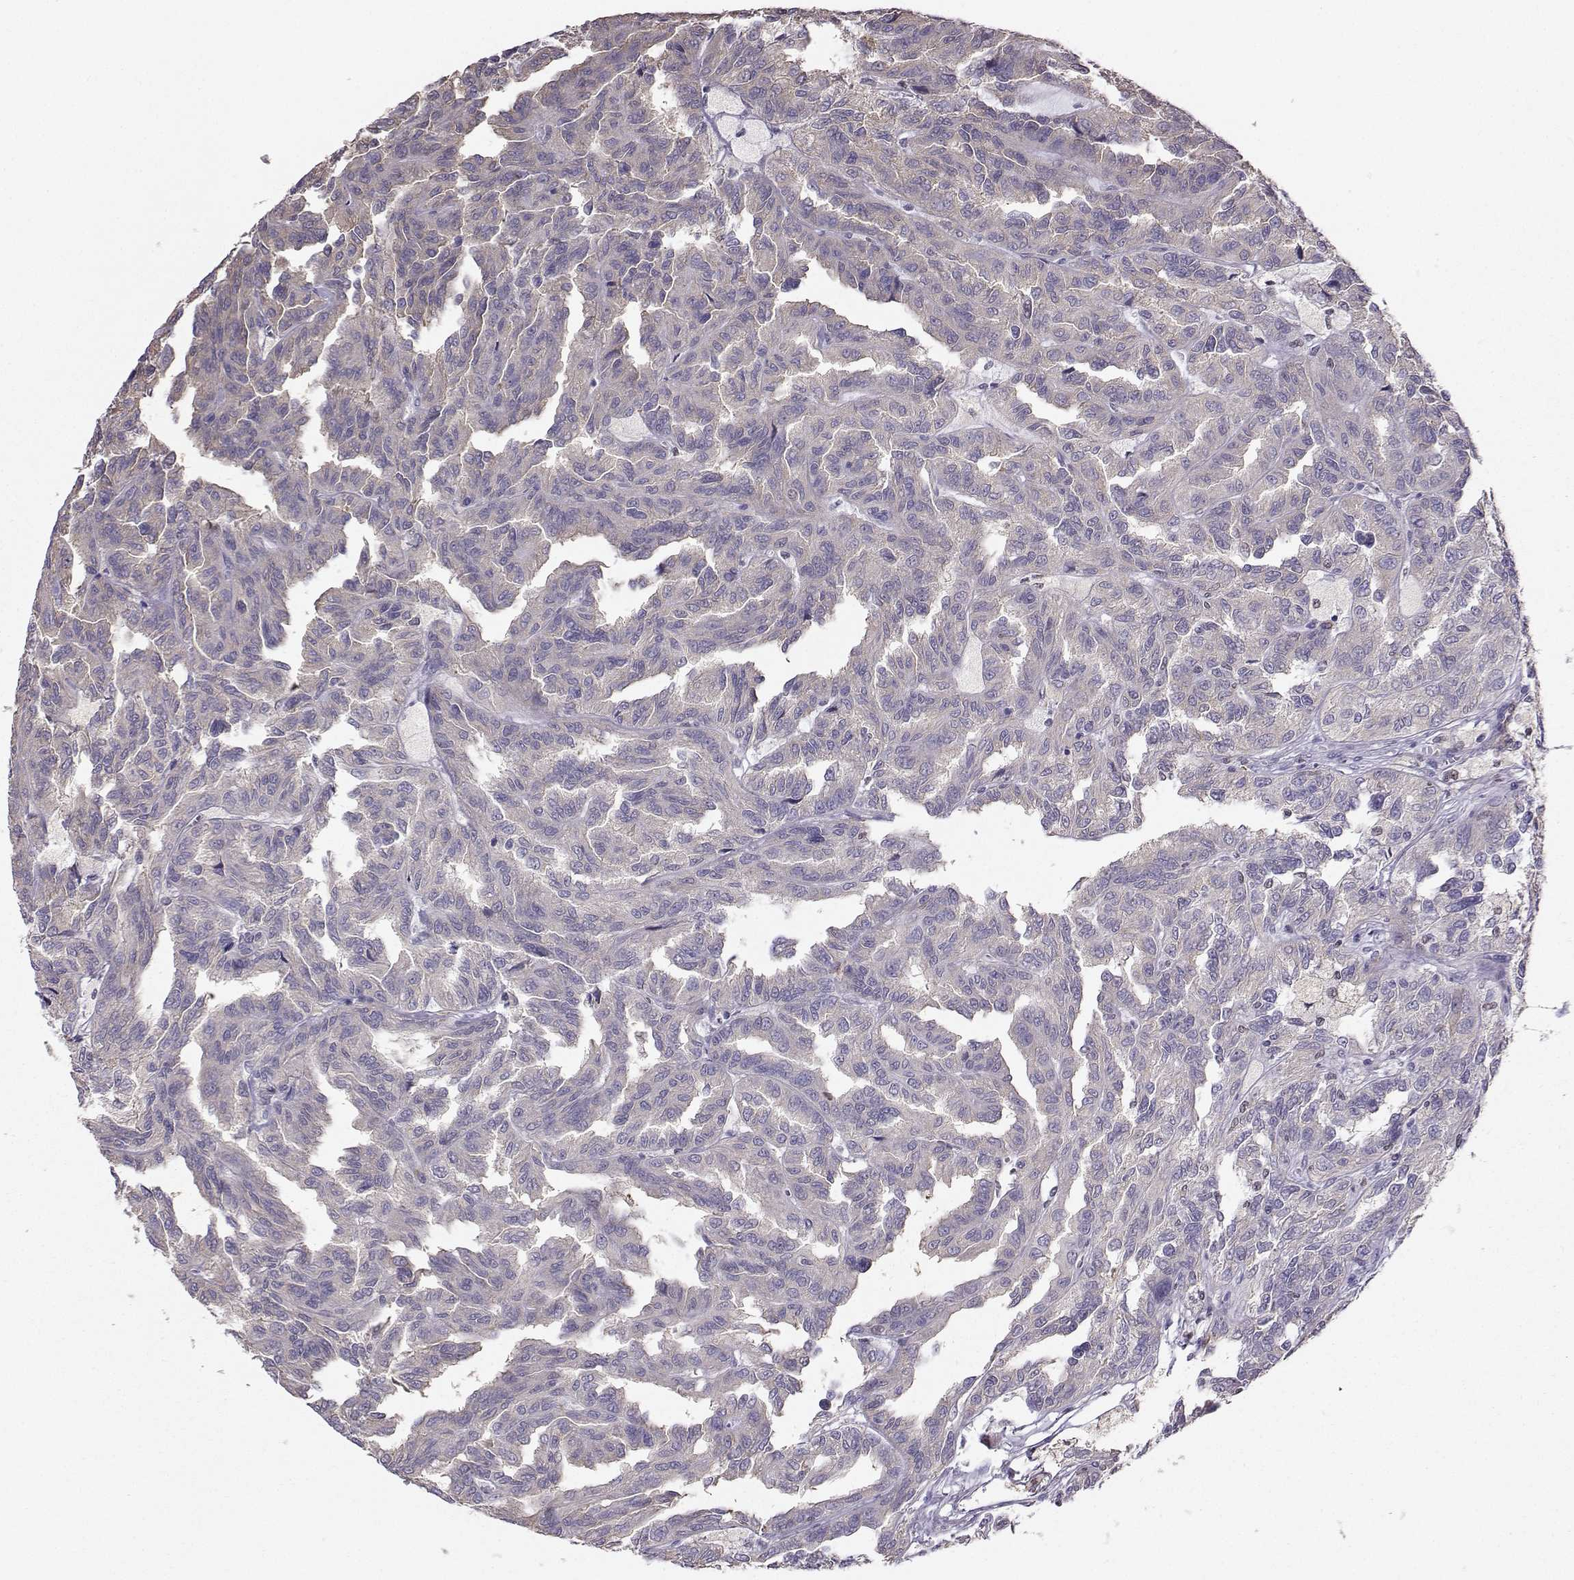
{"staining": {"intensity": "negative", "quantity": "none", "location": "none"}, "tissue": "renal cancer", "cell_type": "Tumor cells", "image_type": "cancer", "snomed": [{"axis": "morphology", "description": "Adenocarcinoma, NOS"}, {"axis": "topography", "description": "Kidney"}], "caption": "A micrograph of renal adenocarcinoma stained for a protein demonstrates no brown staining in tumor cells.", "gene": "DCLK3", "patient": {"sex": "male", "age": 79}}